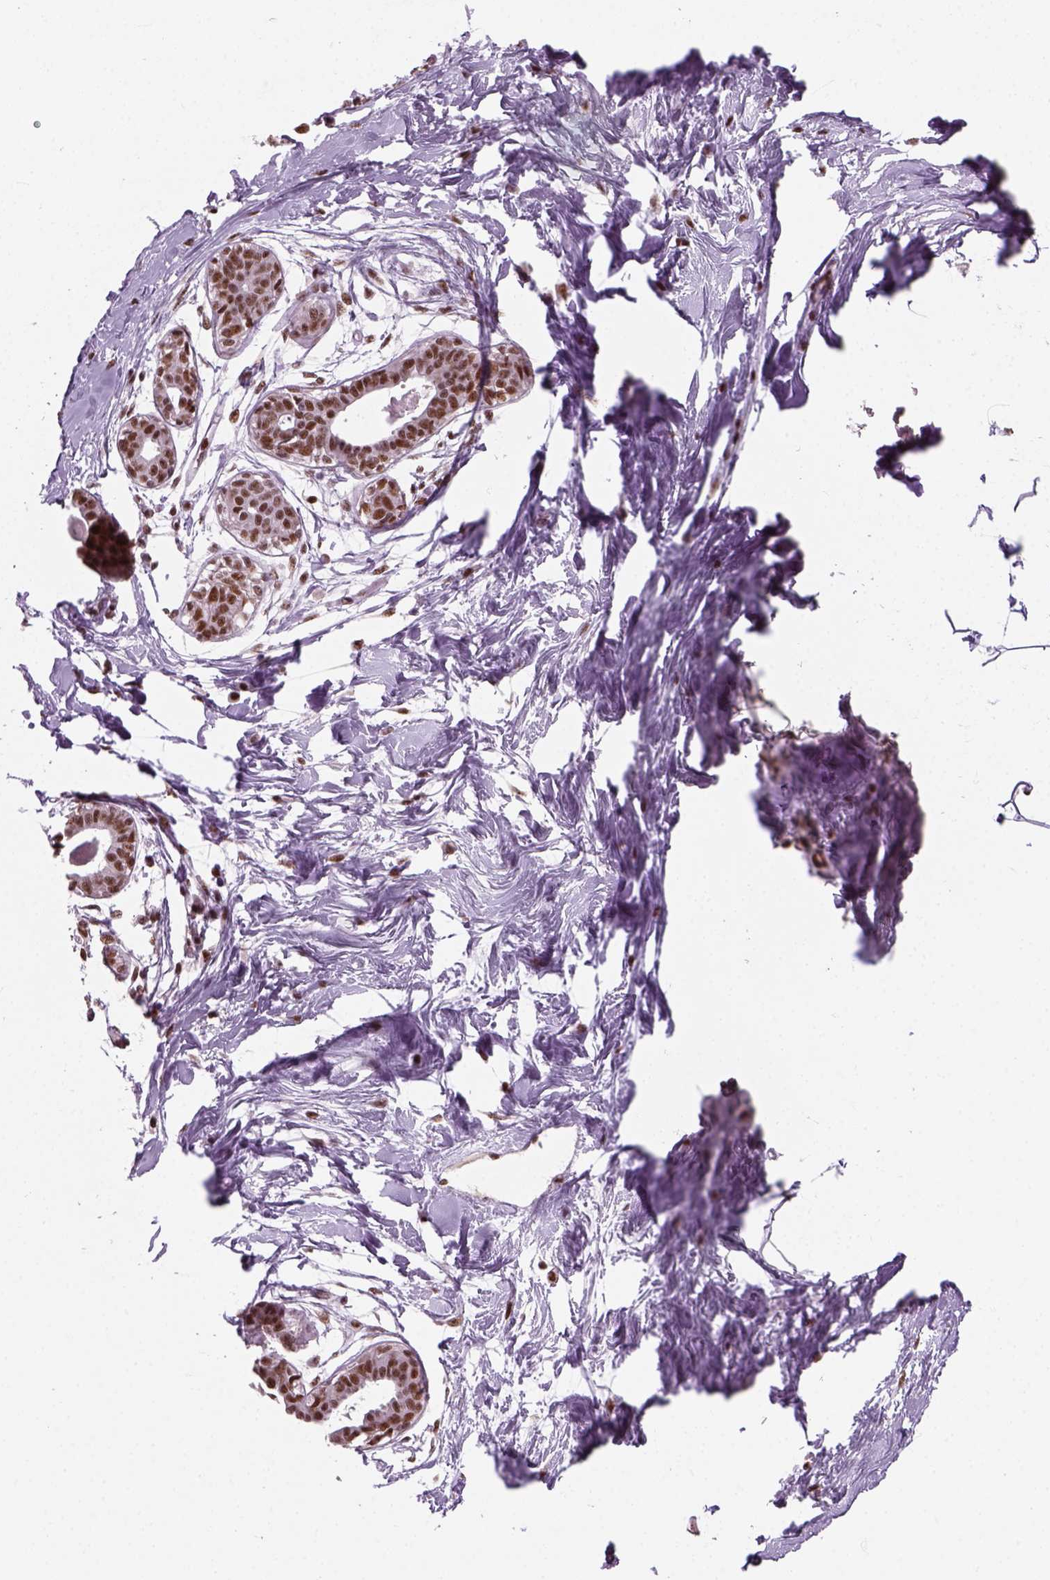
{"staining": {"intensity": "weak", "quantity": ">75%", "location": "nuclear"}, "tissue": "breast", "cell_type": "Adipocytes", "image_type": "normal", "snomed": [{"axis": "morphology", "description": "Normal tissue, NOS"}, {"axis": "topography", "description": "Breast"}], "caption": "The immunohistochemical stain shows weak nuclear staining in adipocytes of unremarkable breast. (DAB = brown stain, brightfield microscopy at high magnification).", "gene": "GTF2F1", "patient": {"sex": "female", "age": 45}}